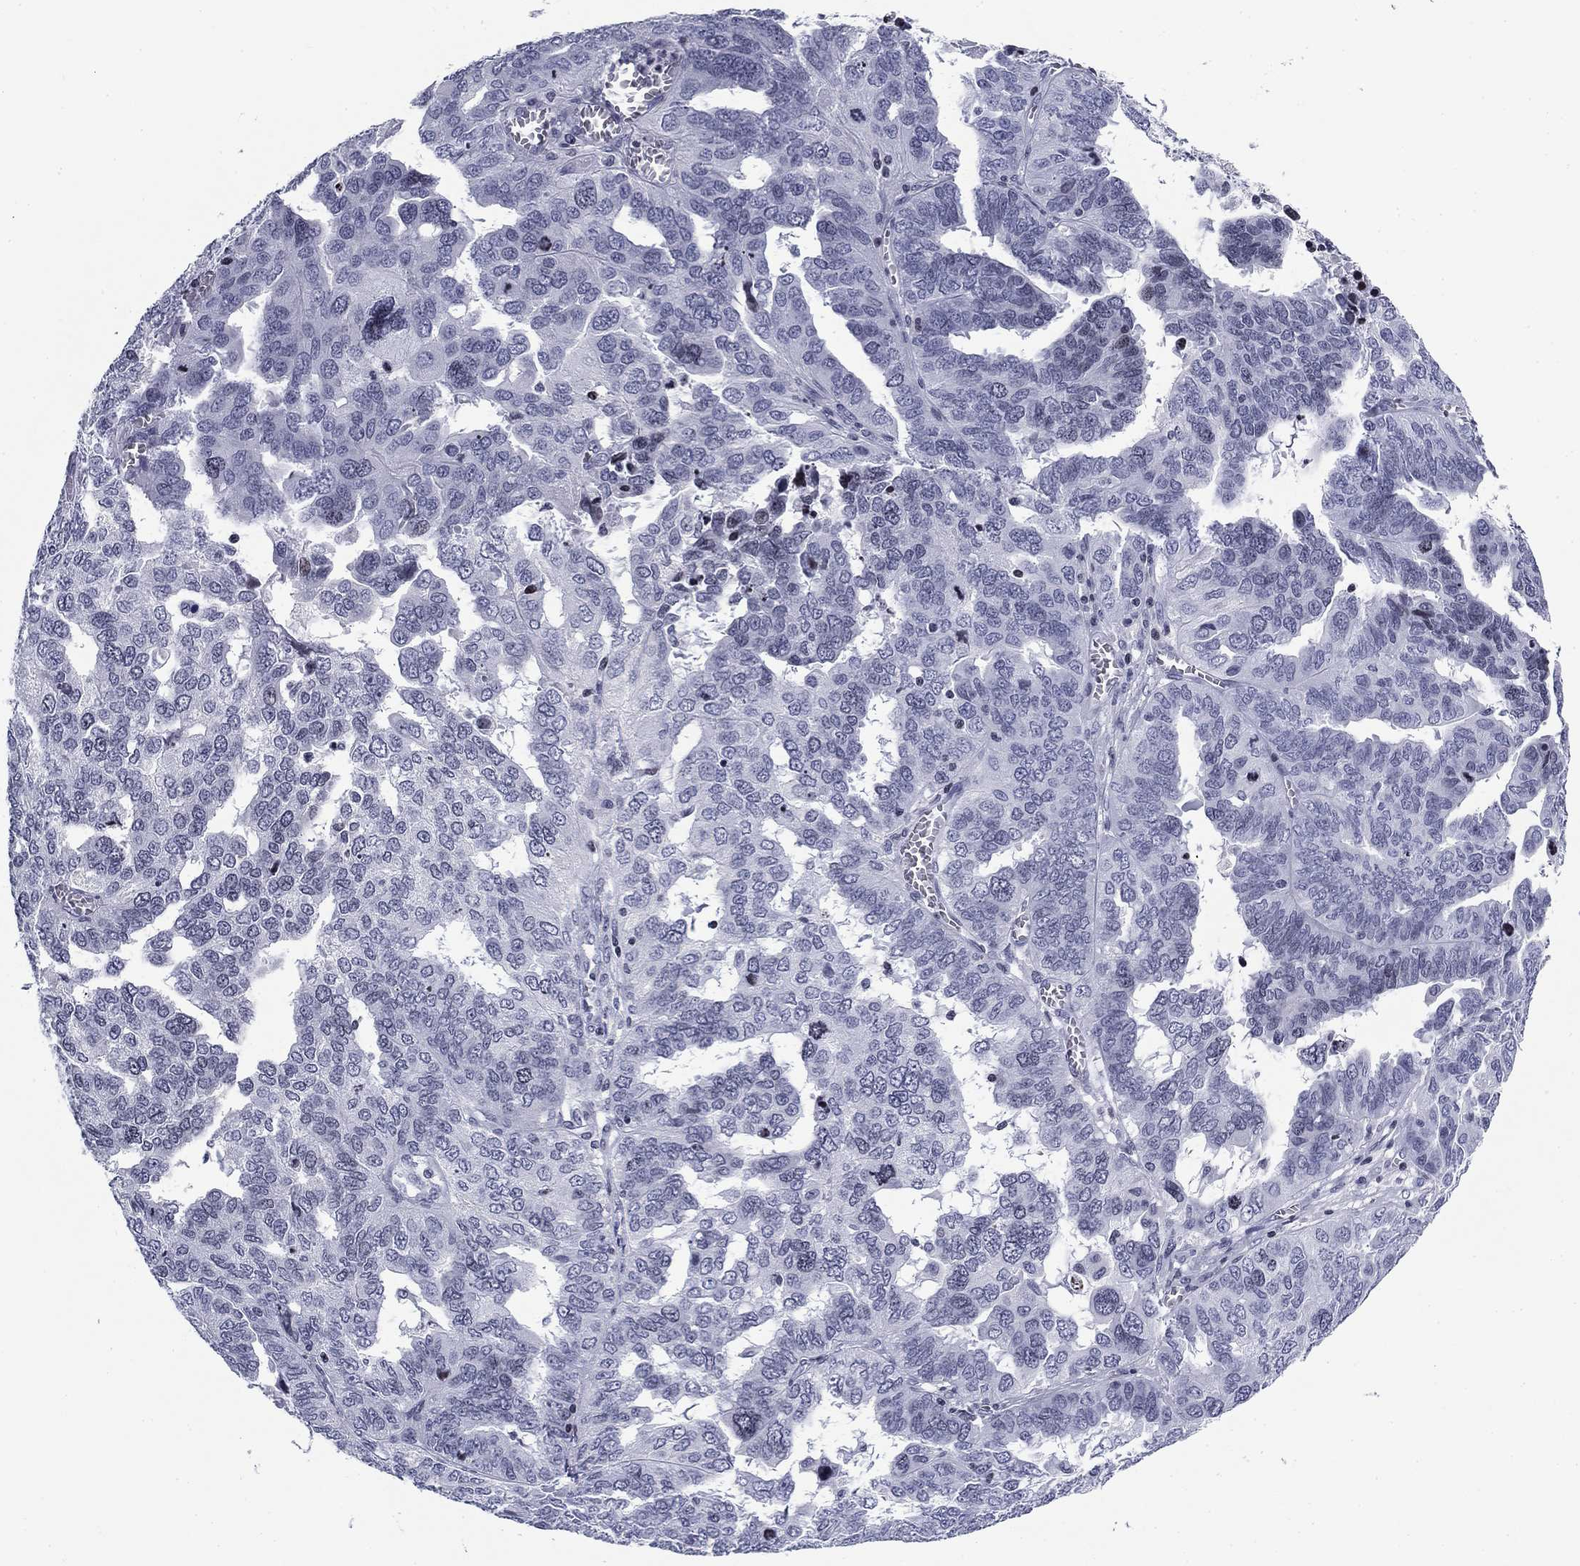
{"staining": {"intensity": "negative", "quantity": "none", "location": "none"}, "tissue": "ovarian cancer", "cell_type": "Tumor cells", "image_type": "cancer", "snomed": [{"axis": "morphology", "description": "Carcinoma, endometroid"}, {"axis": "topography", "description": "Soft tissue"}, {"axis": "topography", "description": "Ovary"}], "caption": "This is a histopathology image of immunohistochemistry staining of ovarian cancer (endometroid carcinoma), which shows no staining in tumor cells. (Stains: DAB IHC with hematoxylin counter stain, Microscopy: brightfield microscopy at high magnification).", "gene": "CCDC144A", "patient": {"sex": "female", "age": 52}}